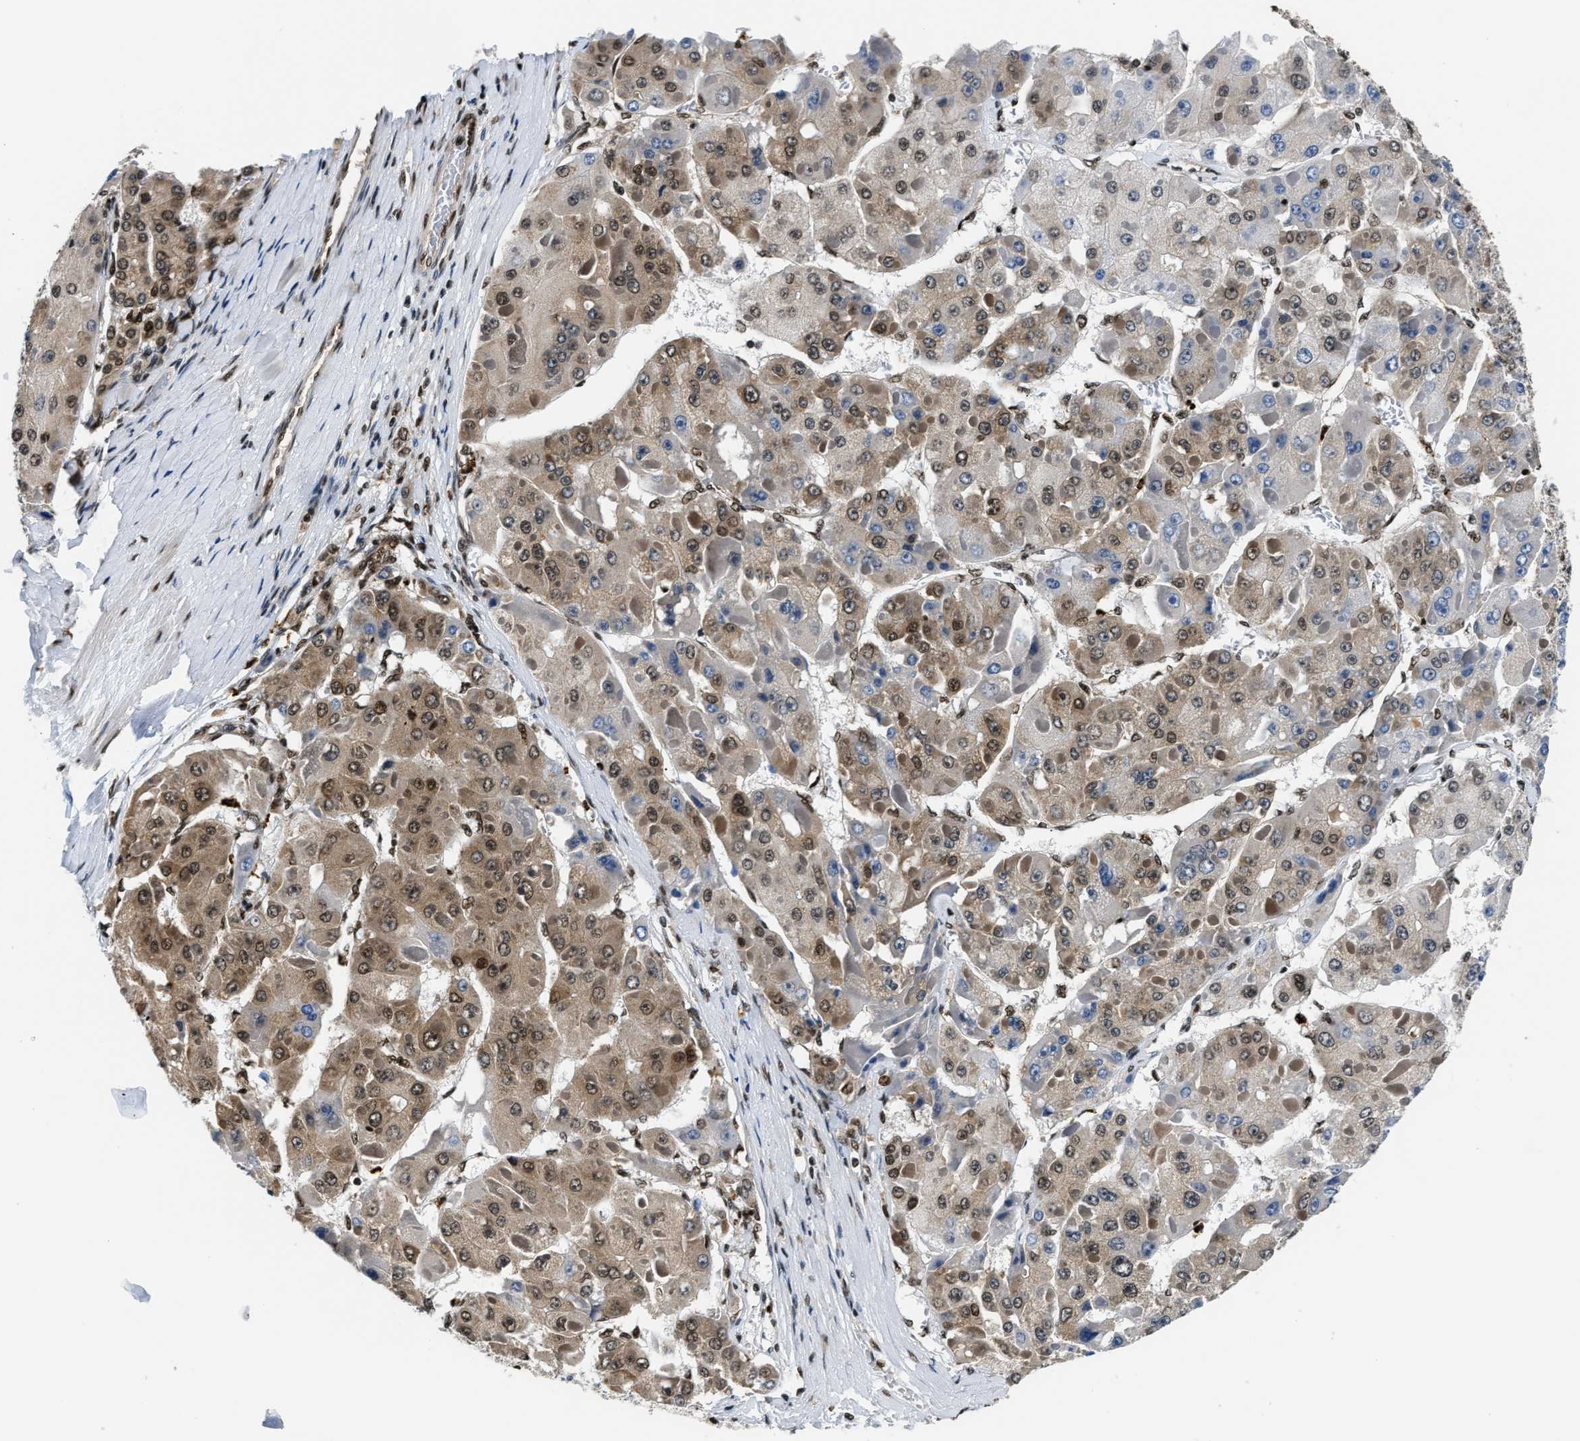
{"staining": {"intensity": "moderate", "quantity": "25%-75%", "location": "cytoplasmic/membranous,nuclear"}, "tissue": "liver cancer", "cell_type": "Tumor cells", "image_type": "cancer", "snomed": [{"axis": "morphology", "description": "Carcinoma, Hepatocellular, NOS"}, {"axis": "topography", "description": "Liver"}], "caption": "There is medium levels of moderate cytoplasmic/membranous and nuclear expression in tumor cells of liver hepatocellular carcinoma, as demonstrated by immunohistochemical staining (brown color).", "gene": "CCNDBP1", "patient": {"sex": "female", "age": 73}}